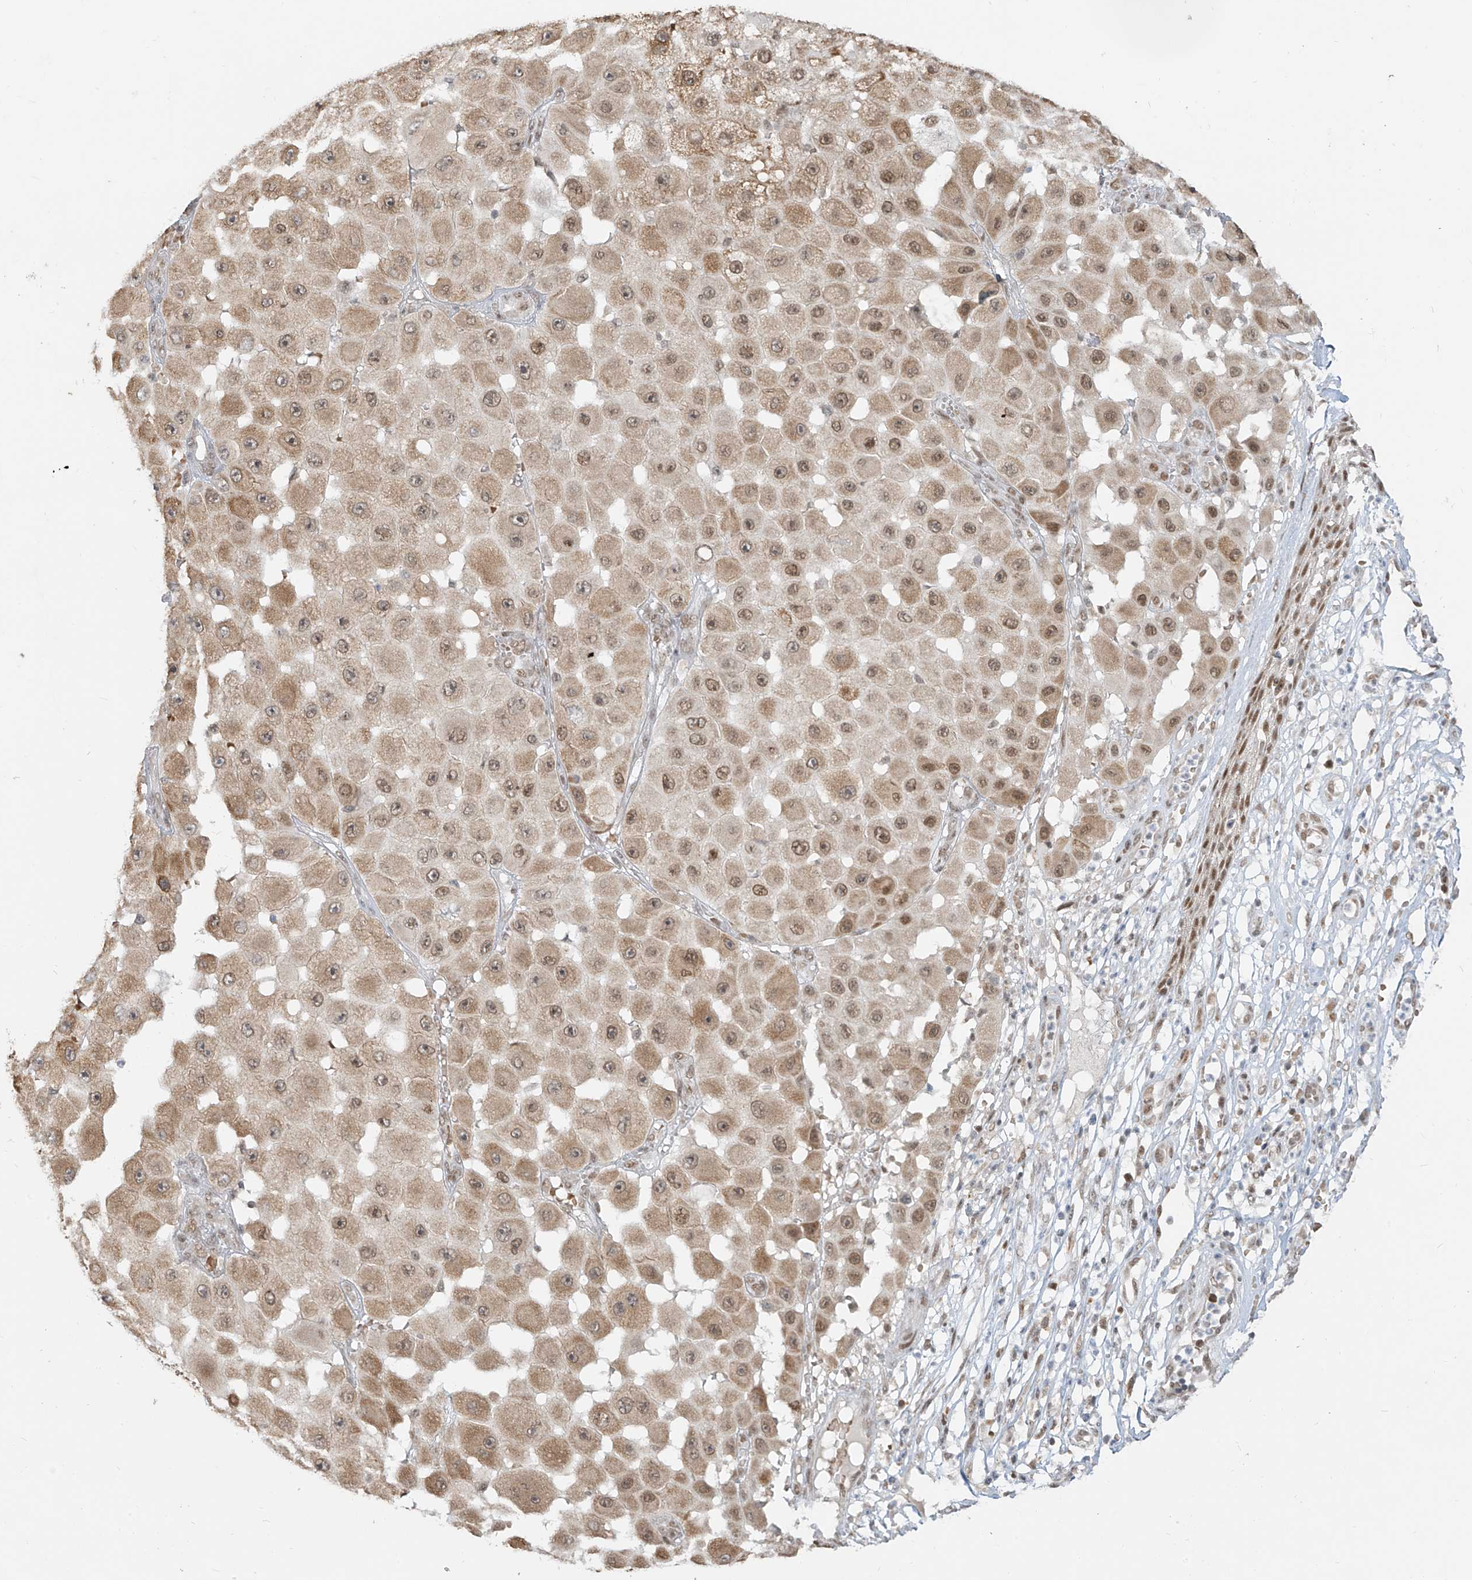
{"staining": {"intensity": "moderate", "quantity": "25%-75%", "location": "cytoplasmic/membranous,nuclear"}, "tissue": "melanoma", "cell_type": "Tumor cells", "image_type": "cancer", "snomed": [{"axis": "morphology", "description": "Malignant melanoma, NOS"}, {"axis": "topography", "description": "Skin"}], "caption": "A medium amount of moderate cytoplasmic/membranous and nuclear staining is appreciated in about 25%-75% of tumor cells in malignant melanoma tissue.", "gene": "ZMYM2", "patient": {"sex": "female", "age": 81}}